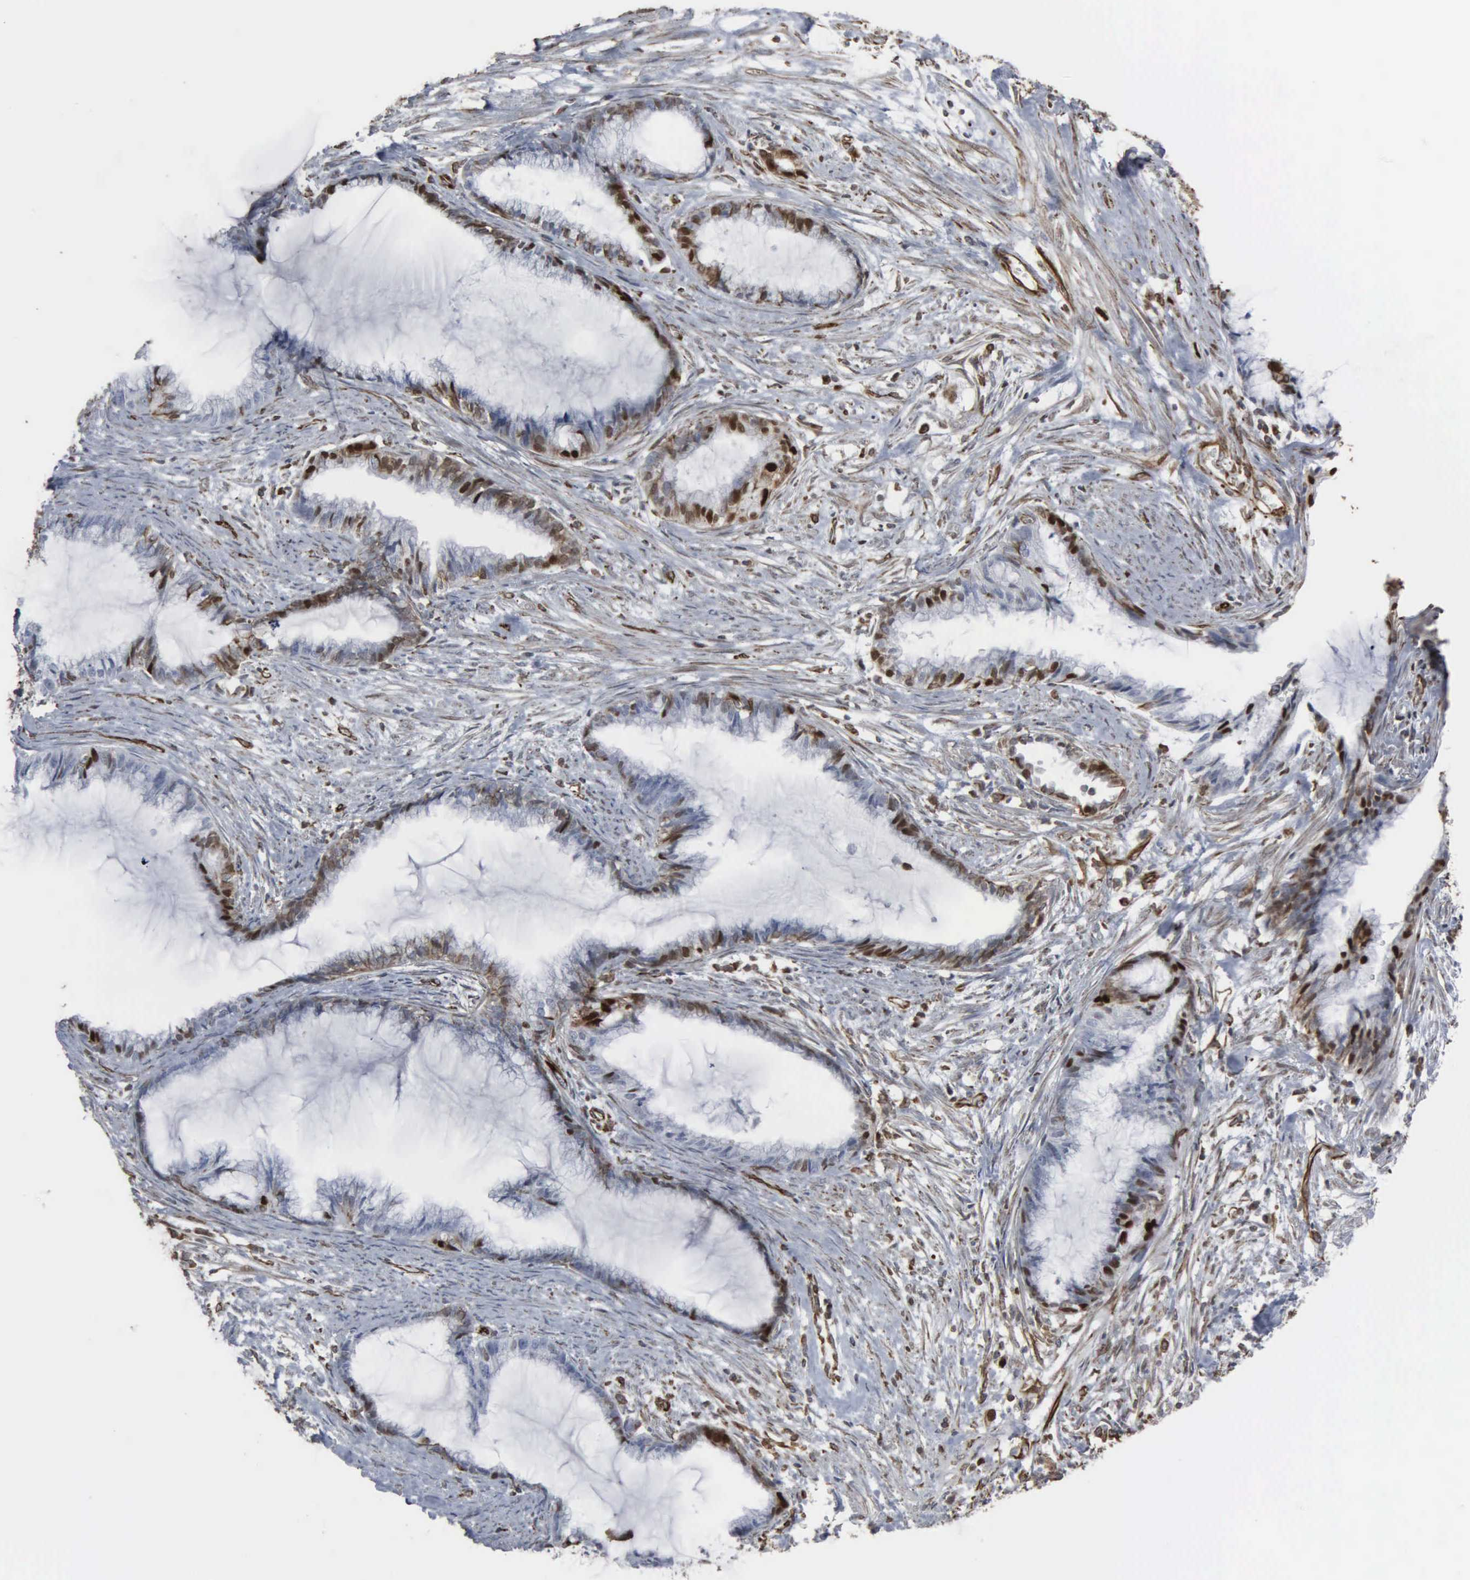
{"staining": {"intensity": "moderate", "quantity": "25%-75%", "location": "nuclear"}, "tissue": "endometrial cancer", "cell_type": "Tumor cells", "image_type": "cancer", "snomed": [{"axis": "morphology", "description": "Adenocarcinoma, NOS"}, {"axis": "topography", "description": "Endometrium"}], "caption": "Immunohistochemical staining of human endometrial adenocarcinoma demonstrates medium levels of moderate nuclear protein expression in about 25%-75% of tumor cells. The protein is shown in brown color, while the nuclei are stained blue.", "gene": "CCNE1", "patient": {"sex": "female", "age": 86}}